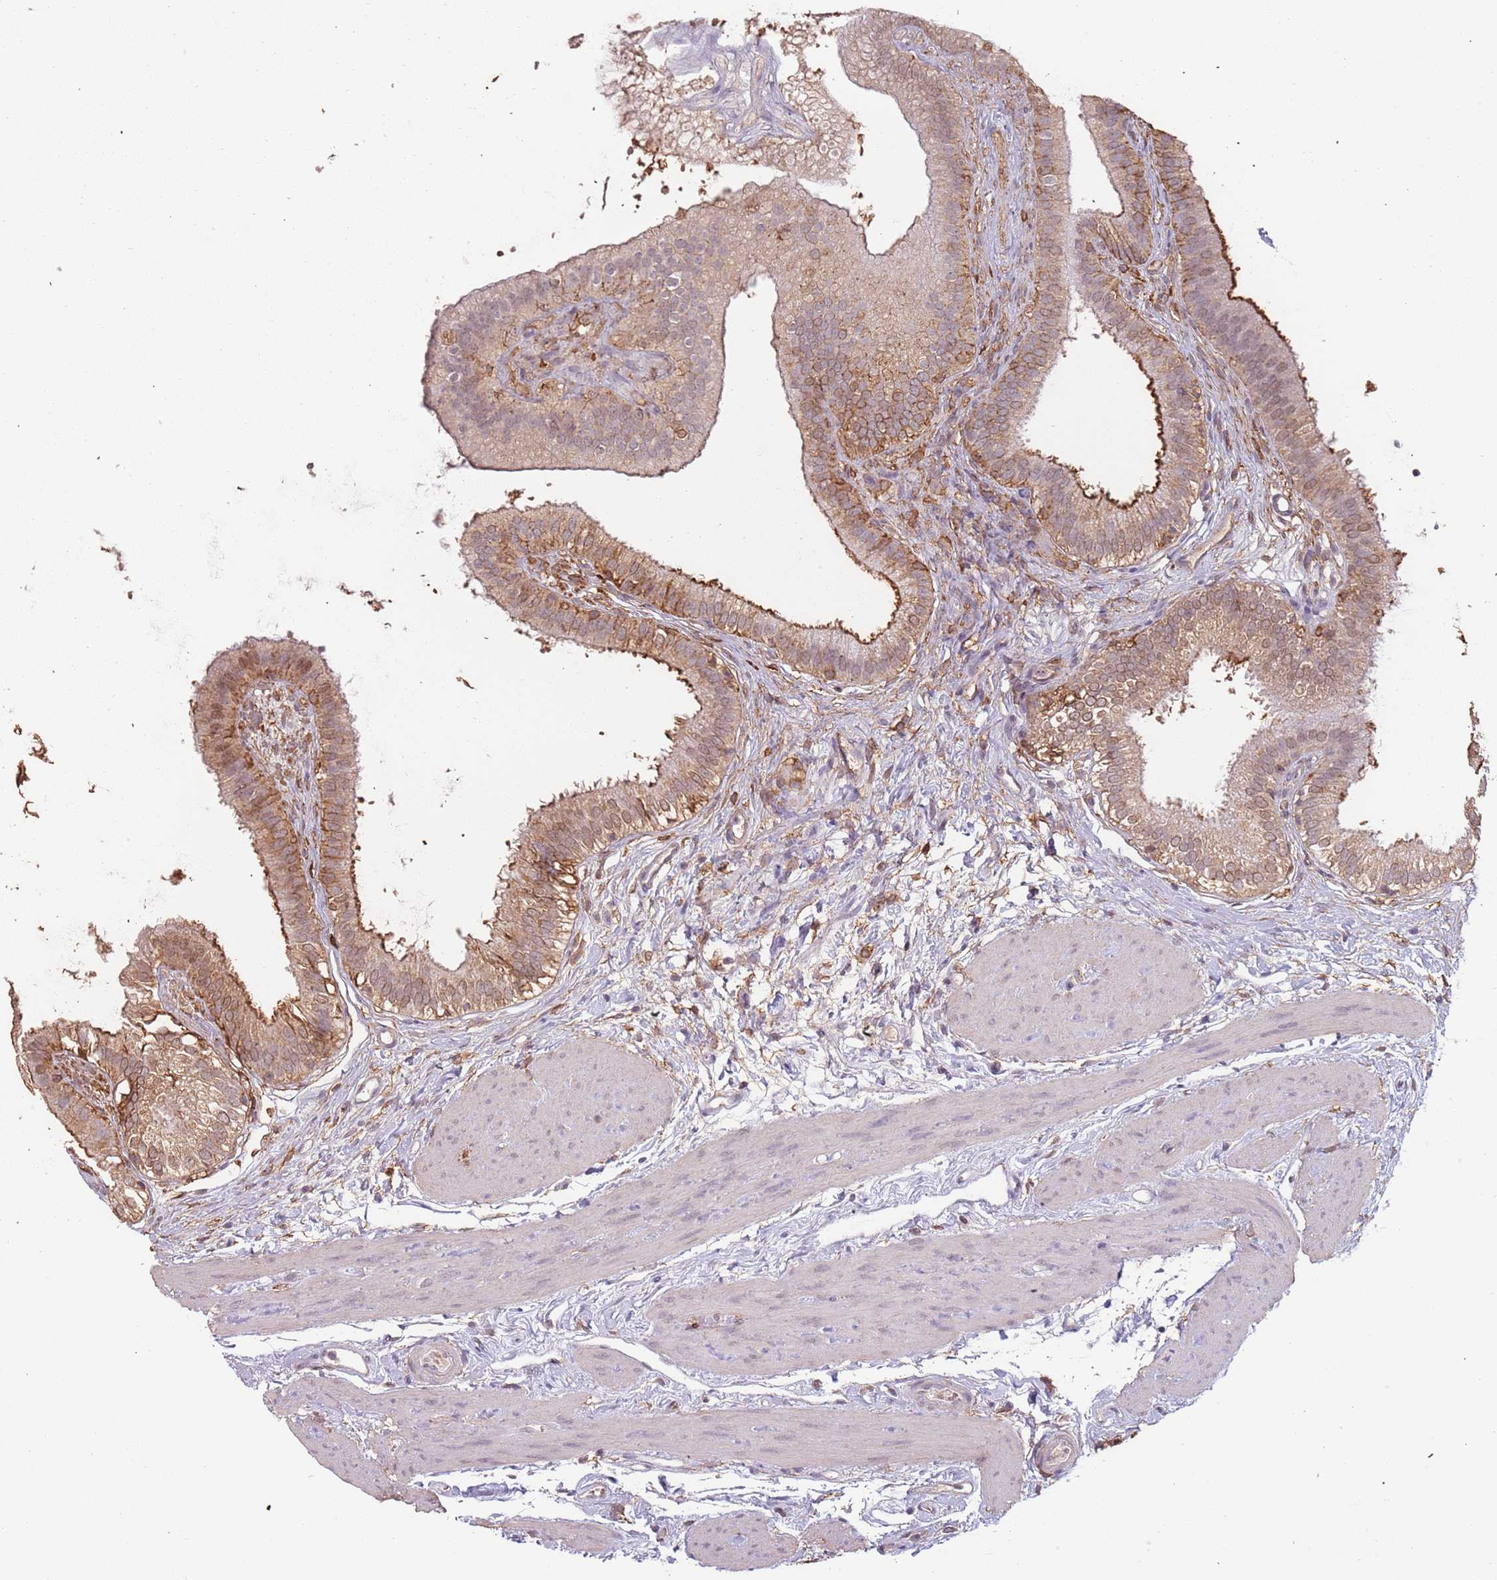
{"staining": {"intensity": "moderate", "quantity": "25%-75%", "location": "cytoplasmic/membranous"}, "tissue": "gallbladder", "cell_type": "Glandular cells", "image_type": "normal", "snomed": [{"axis": "morphology", "description": "Normal tissue, NOS"}, {"axis": "topography", "description": "Gallbladder"}], "caption": "Immunohistochemistry of normal gallbladder demonstrates medium levels of moderate cytoplasmic/membranous staining in approximately 25%-75% of glandular cells.", "gene": "ATOSB", "patient": {"sex": "female", "age": 54}}